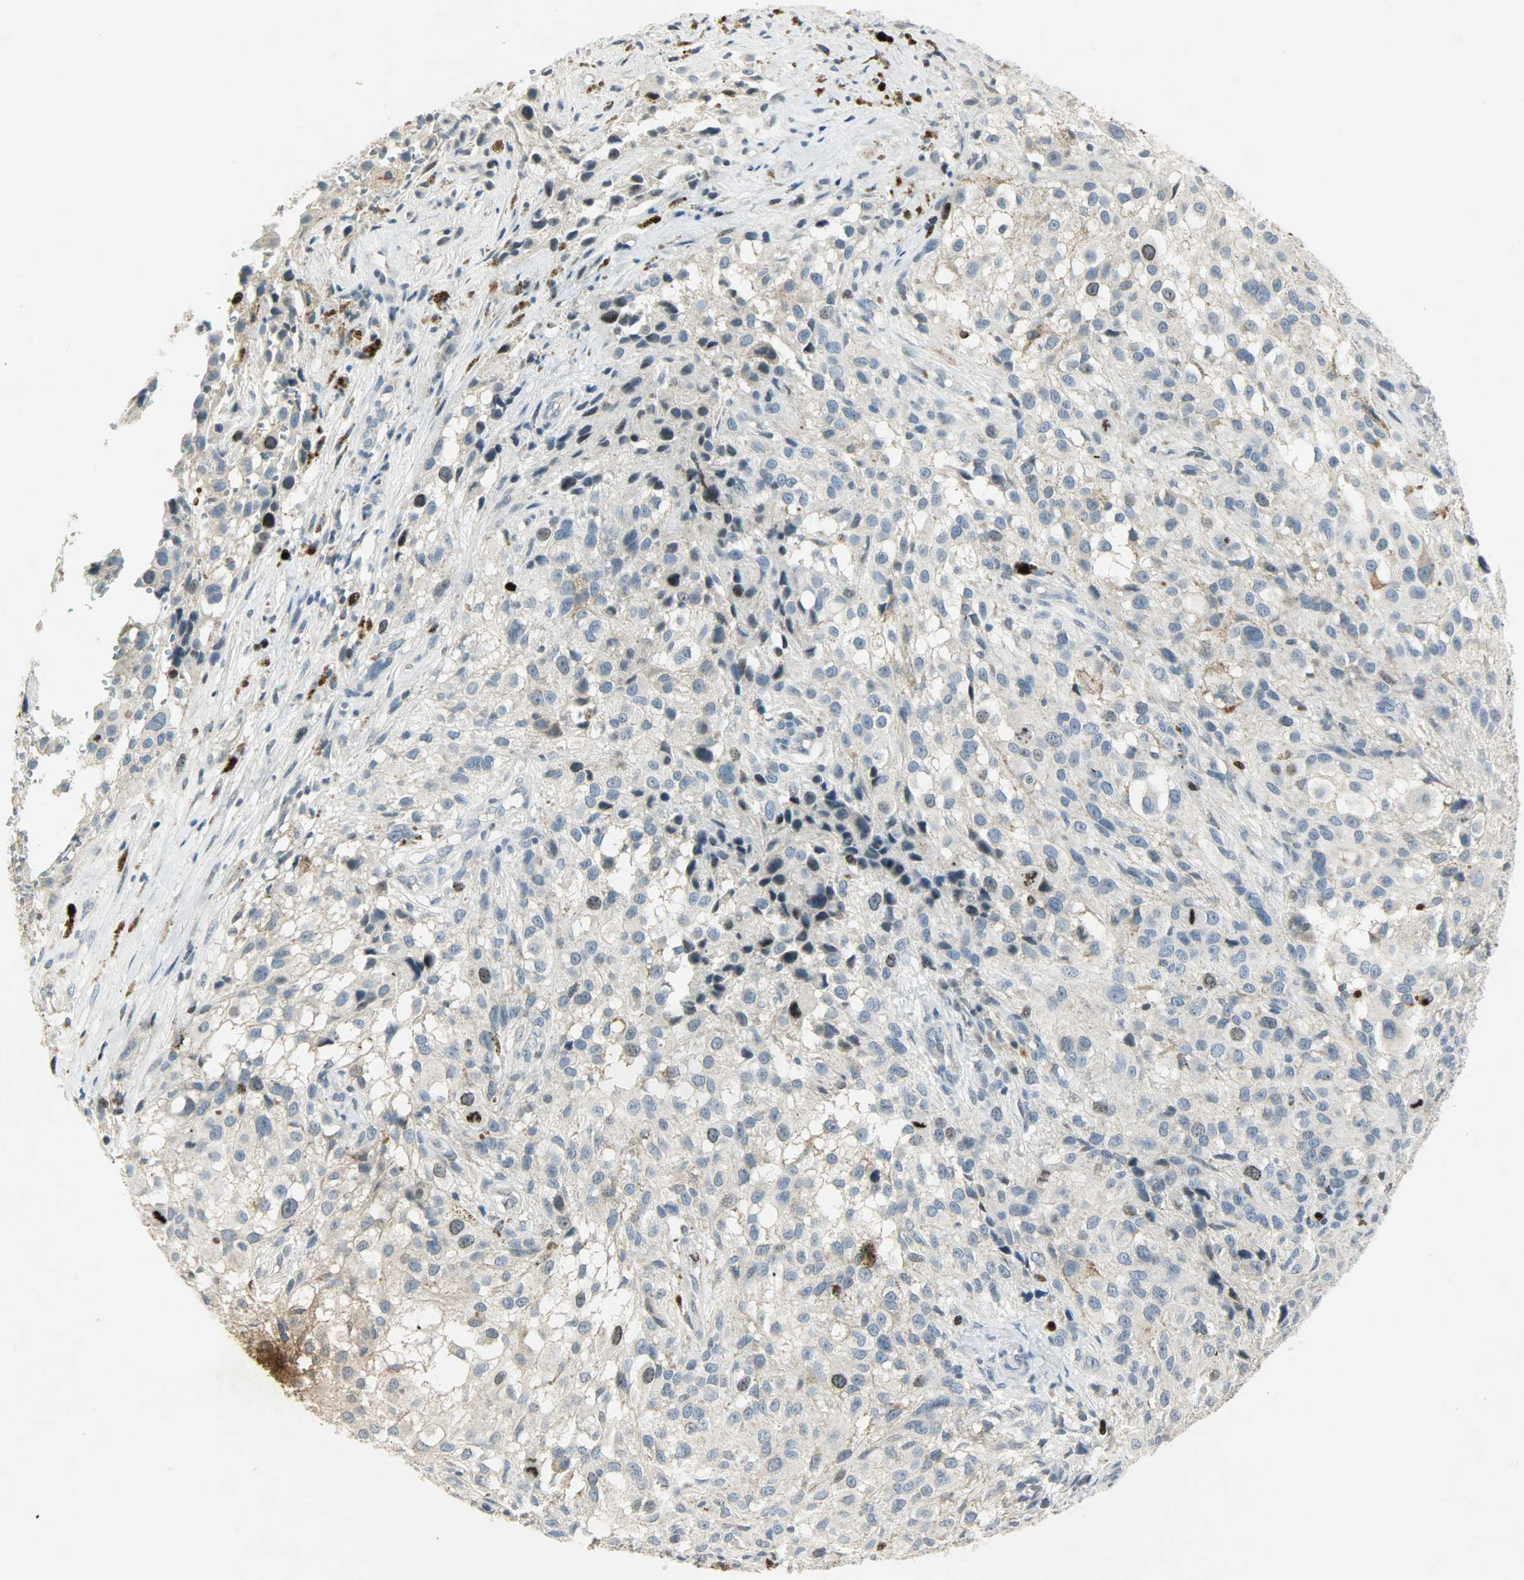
{"staining": {"intensity": "moderate", "quantity": "<25%", "location": "nuclear"}, "tissue": "melanoma", "cell_type": "Tumor cells", "image_type": "cancer", "snomed": [{"axis": "morphology", "description": "Necrosis, NOS"}, {"axis": "morphology", "description": "Malignant melanoma, NOS"}, {"axis": "topography", "description": "Skin"}], "caption": "The immunohistochemical stain labels moderate nuclear staining in tumor cells of melanoma tissue. The staining was performed using DAB (3,3'-diaminobenzidine) to visualize the protein expression in brown, while the nuclei were stained in blue with hematoxylin (Magnification: 20x).", "gene": "AURKB", "patient": {"sex": "female", "age": 87}}